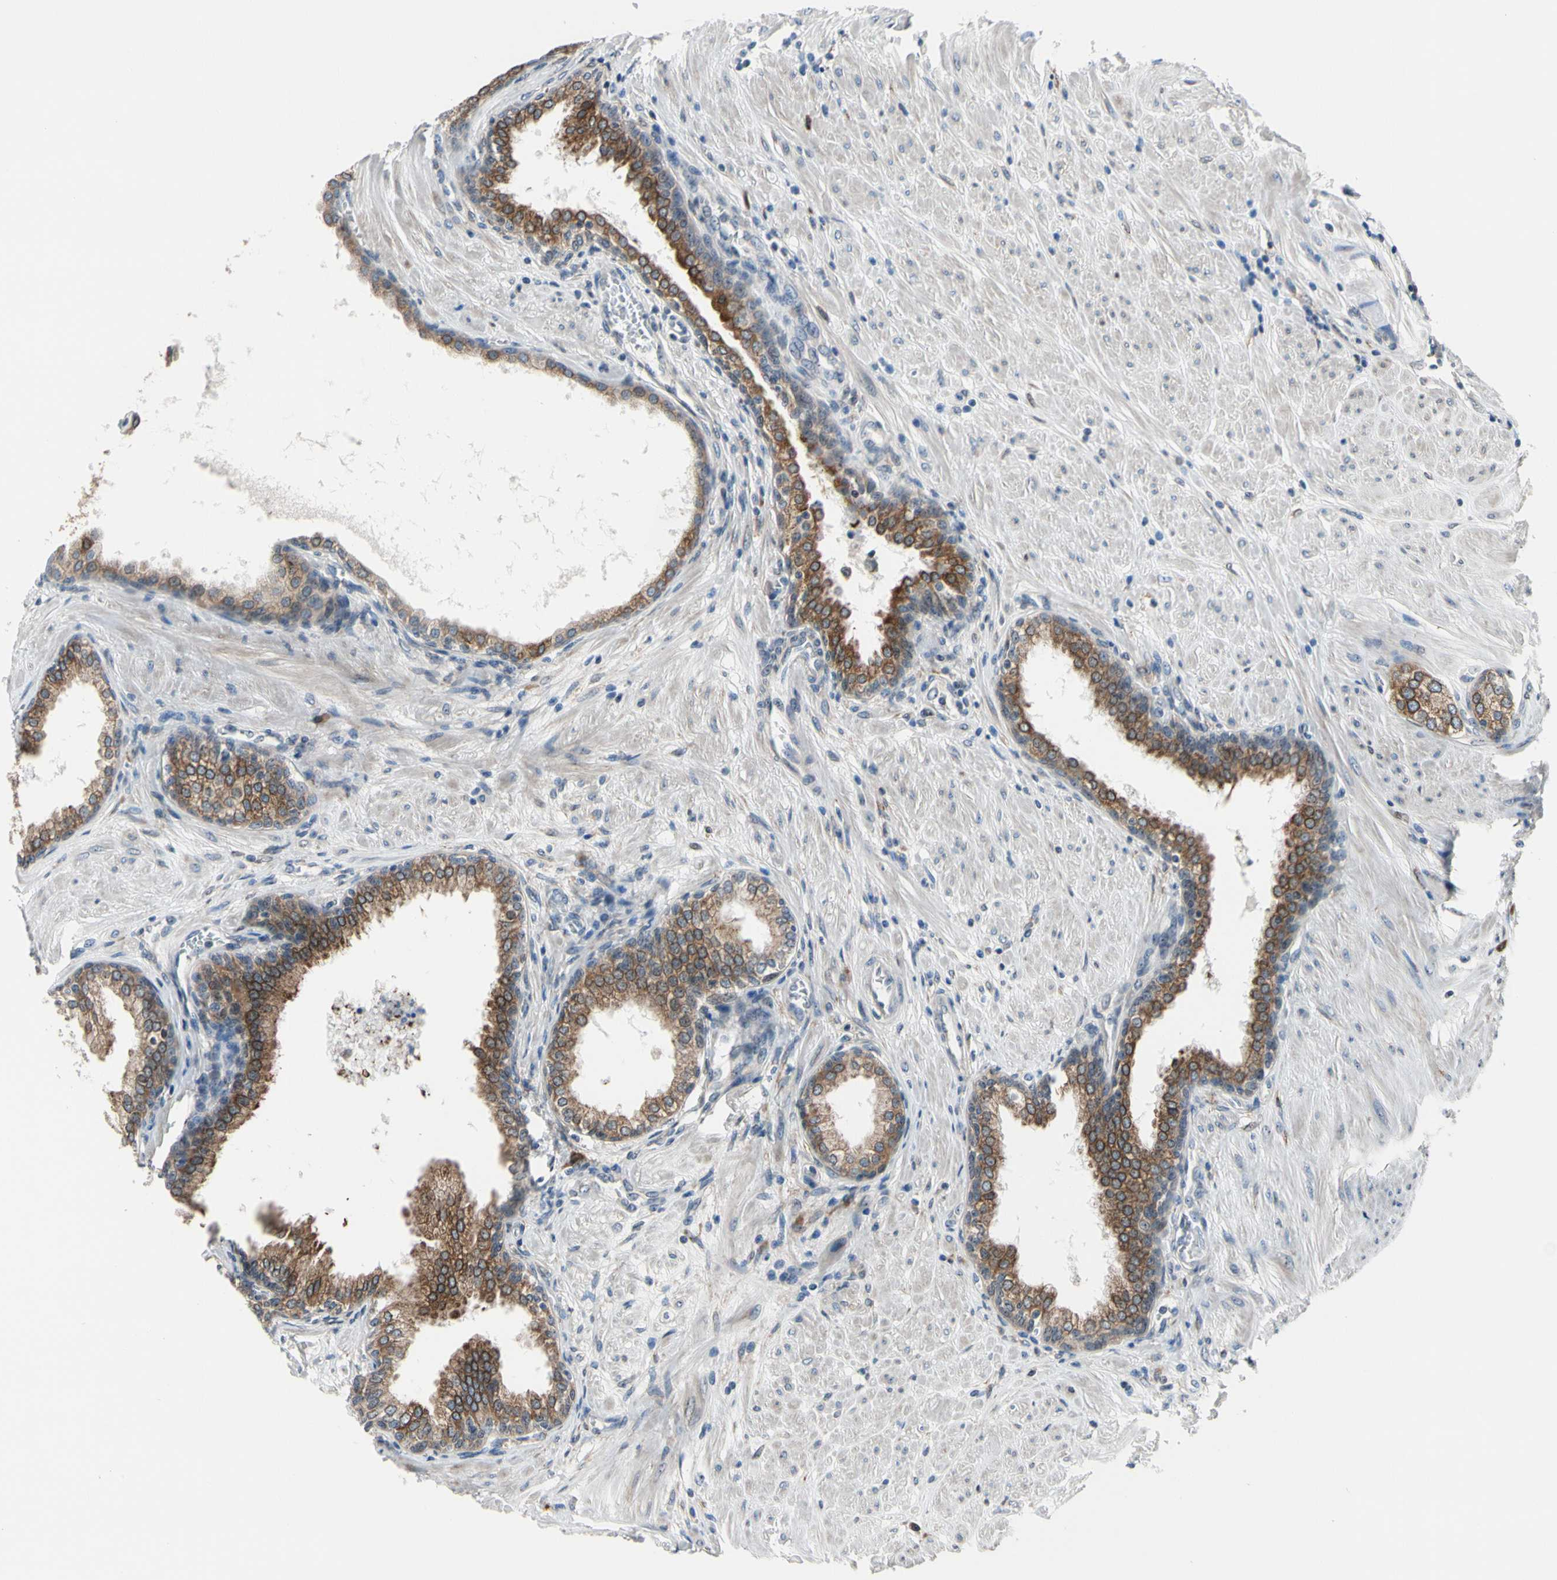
{"staining": {"intensity": "moderate", "quantity": ">75%", "location": "cytoplasmic/membranous"}, "tissue": "prostate", "cell_type": "Glandular cells", "image_type": "normal", "snomed": [{"axis": "morphology", "description": "Normal tissue, NOS"}, {"axis": "topography", "description": "Prostate"}], "caption": "IHC image of benign human prostate stained for a protein (brown), which exhibits medium levels of moderate cytoplasmic/membranous expression in about >75% of glandular cells.", "gene": "TMED7", "patient": {"sex": "male", "age": 51}}